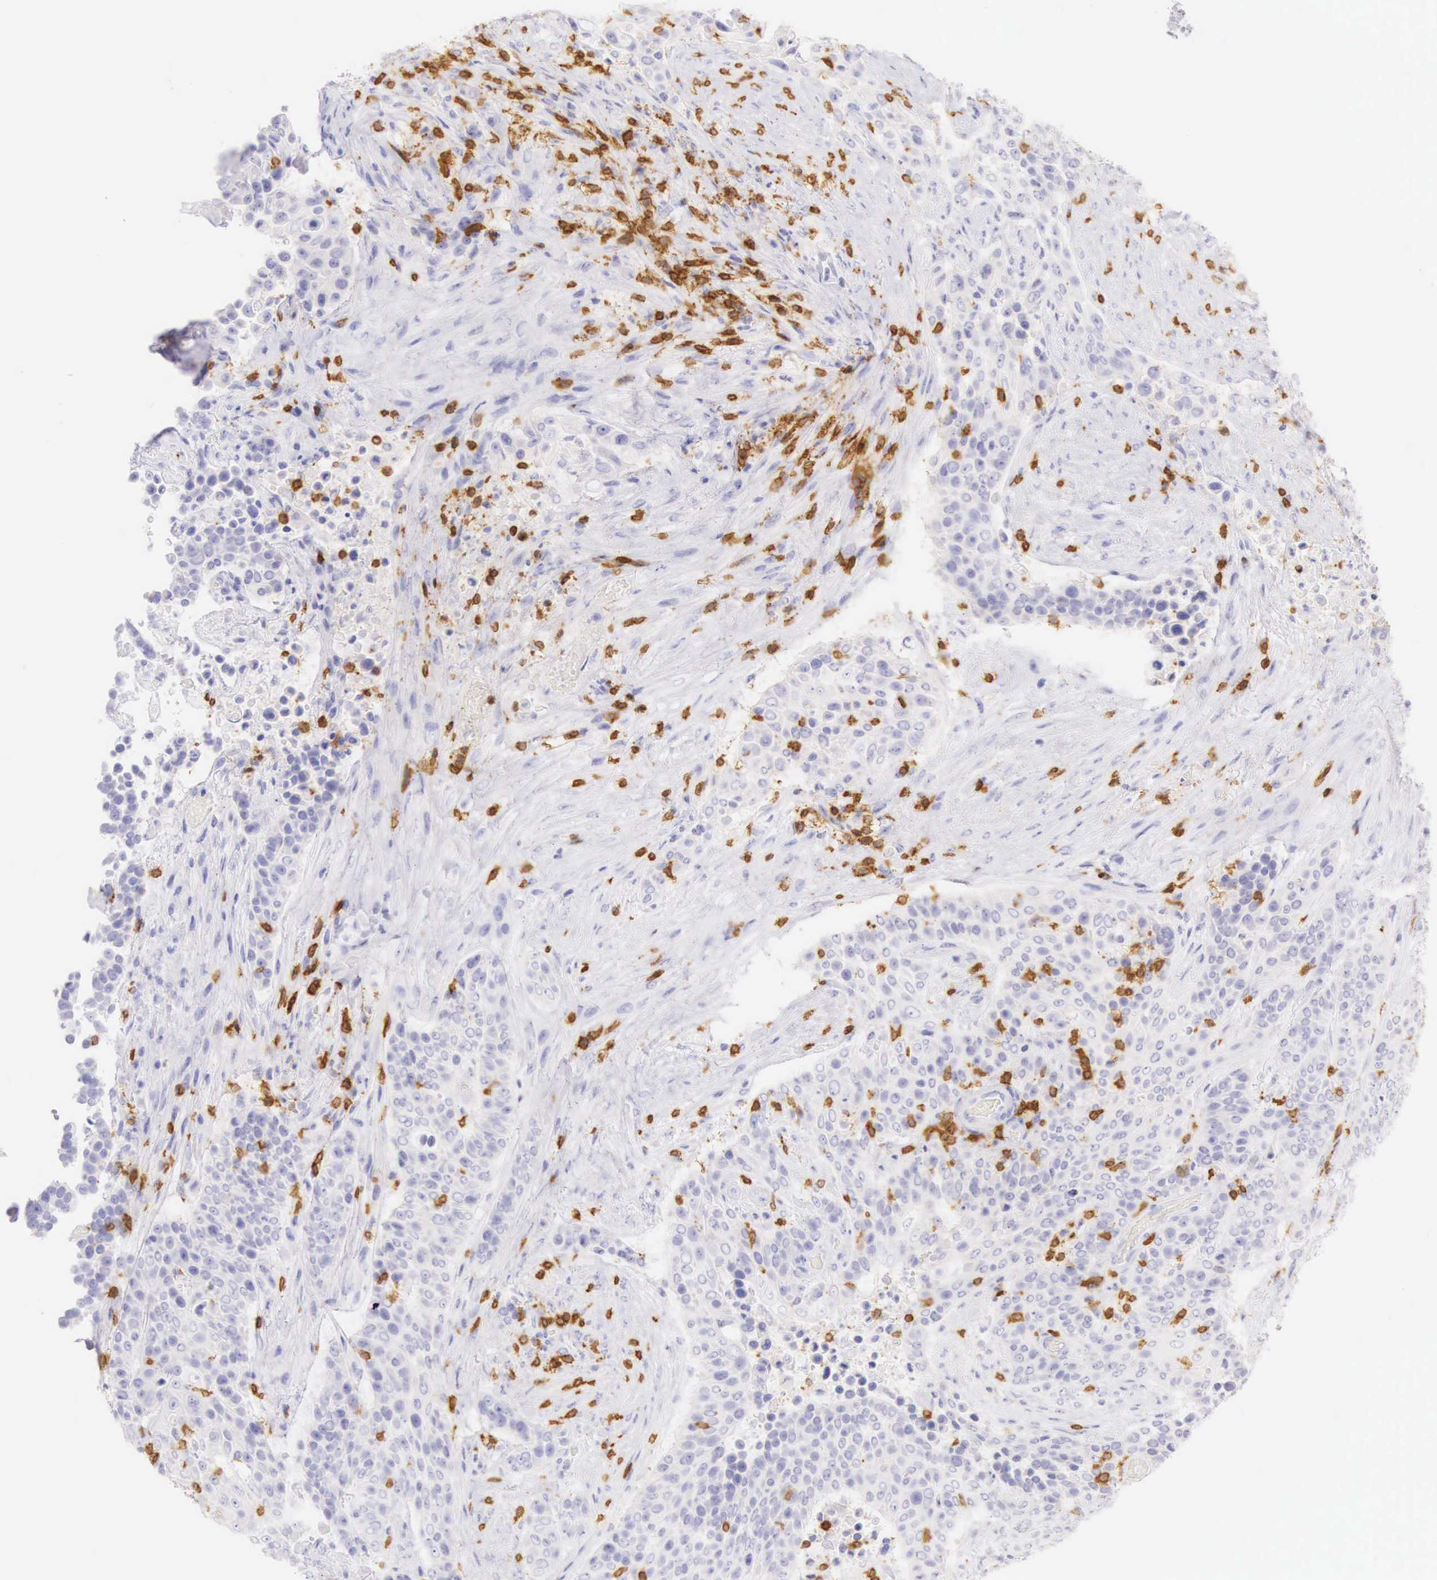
{"staining": {"intensity": "negative", "quantity": "none", "location": "none"}, "tissue": "urothelial cancer", "cell_type": "Tumor cells", "image_type": "cancer", "snomed": [{"axis": "morphology", "description": "Urothelial carcinoma, High grade"}, {"axis": "topography", "description": "Urinary bladder"}], "caption": "IHC histopathology image of human urothelial carcinoma (high-grade) stained for a protein (brown), which shows no positivity in tumor cells.", "gene": "CD3E", "patient": {"sex": "male", "age": 74}}